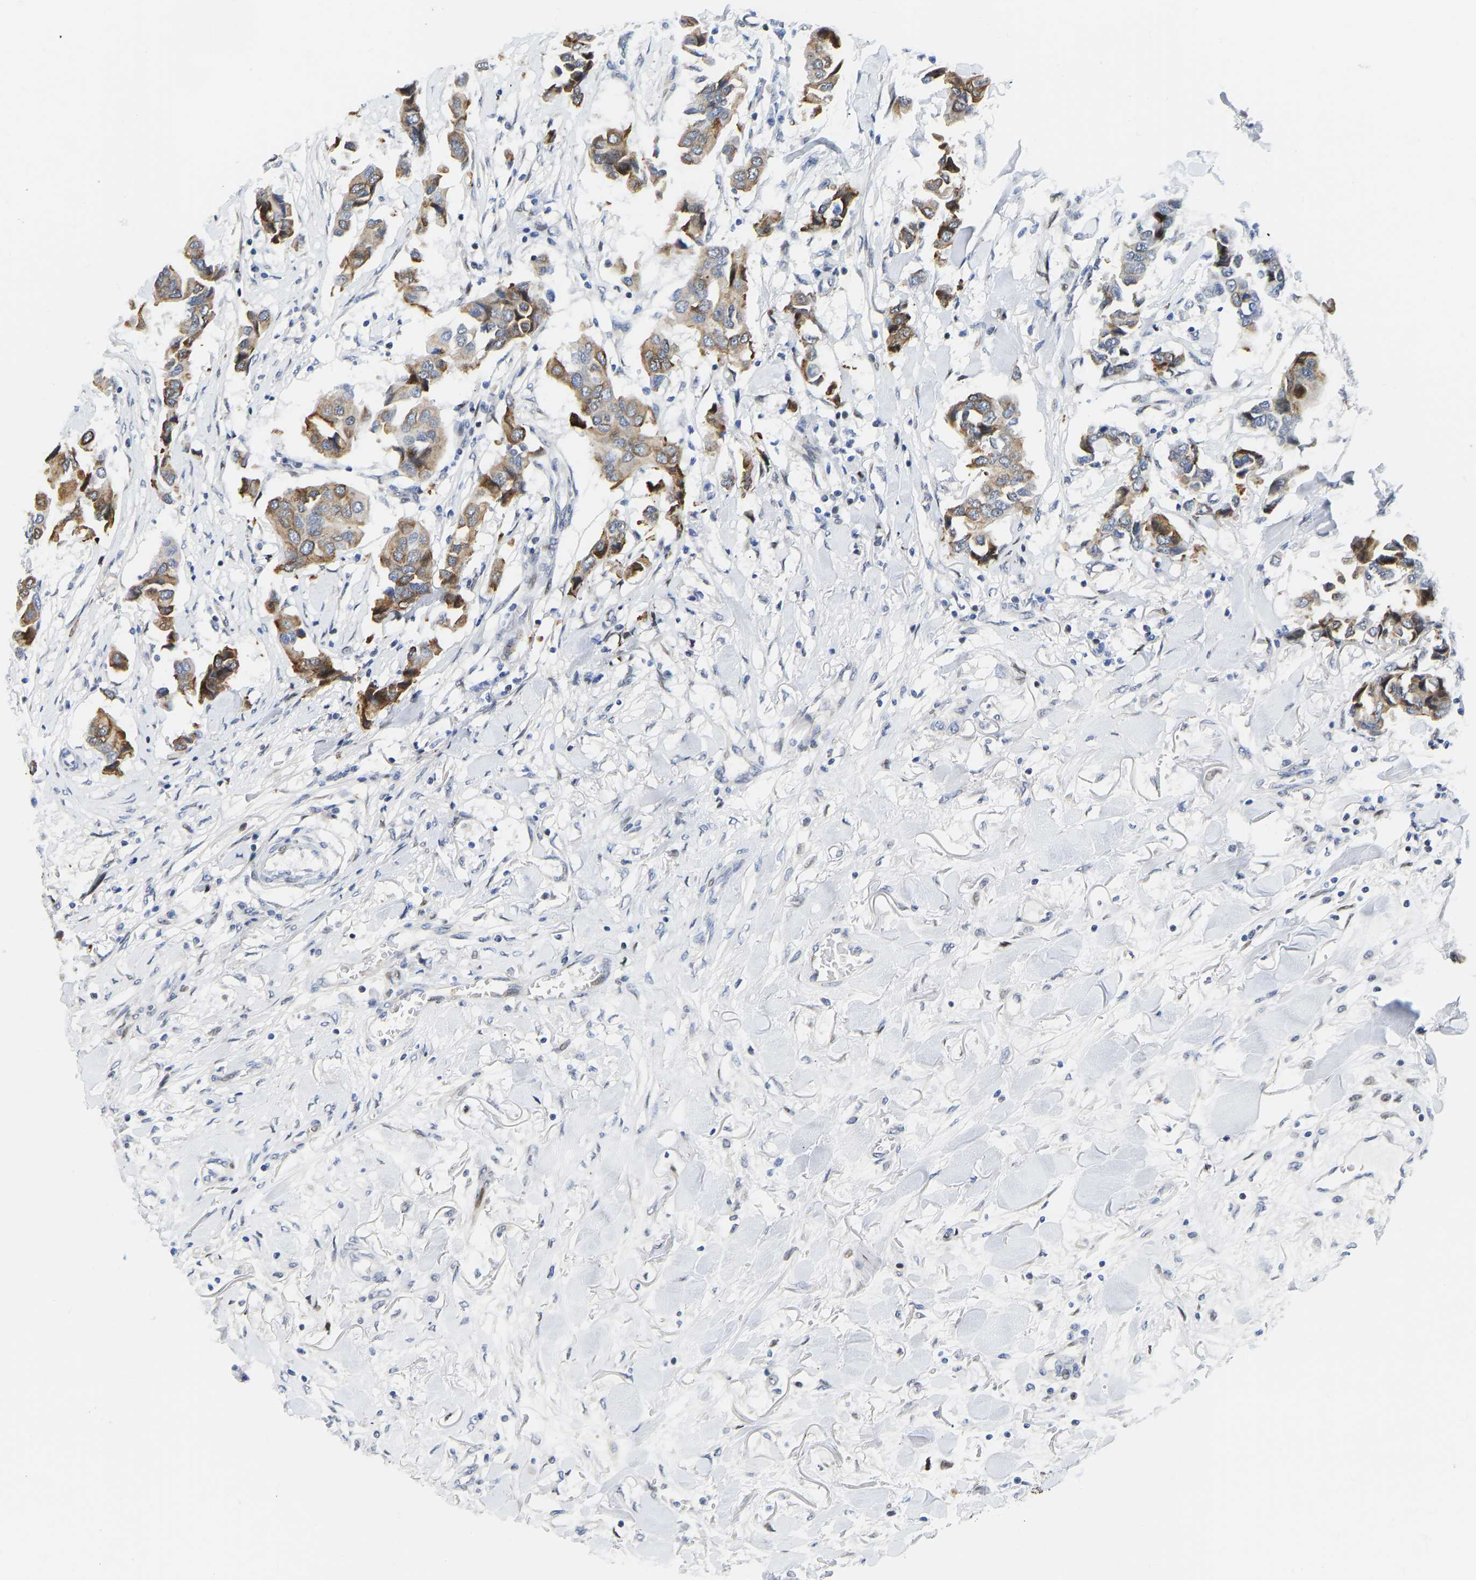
{"staining": {"intensity": "moderate", "quantity": ">75%", "location": "cytoplasmic/membranous"}, "tissue": "breast cancer", "cell_type": "Tumor cells", "image_type": "cancer", "snomed": [{"axis": "morphology", "description": "Duct carcinoma"}, {"axis": "topography", "description": "Breast"}], "caption": "Moderate cytoplasmic/membranous positivity is identified in approximately >75% of tumor cells in breast cancer.", "gene": "HDAC5", "patient": {"sex": "female", "age": 80}}